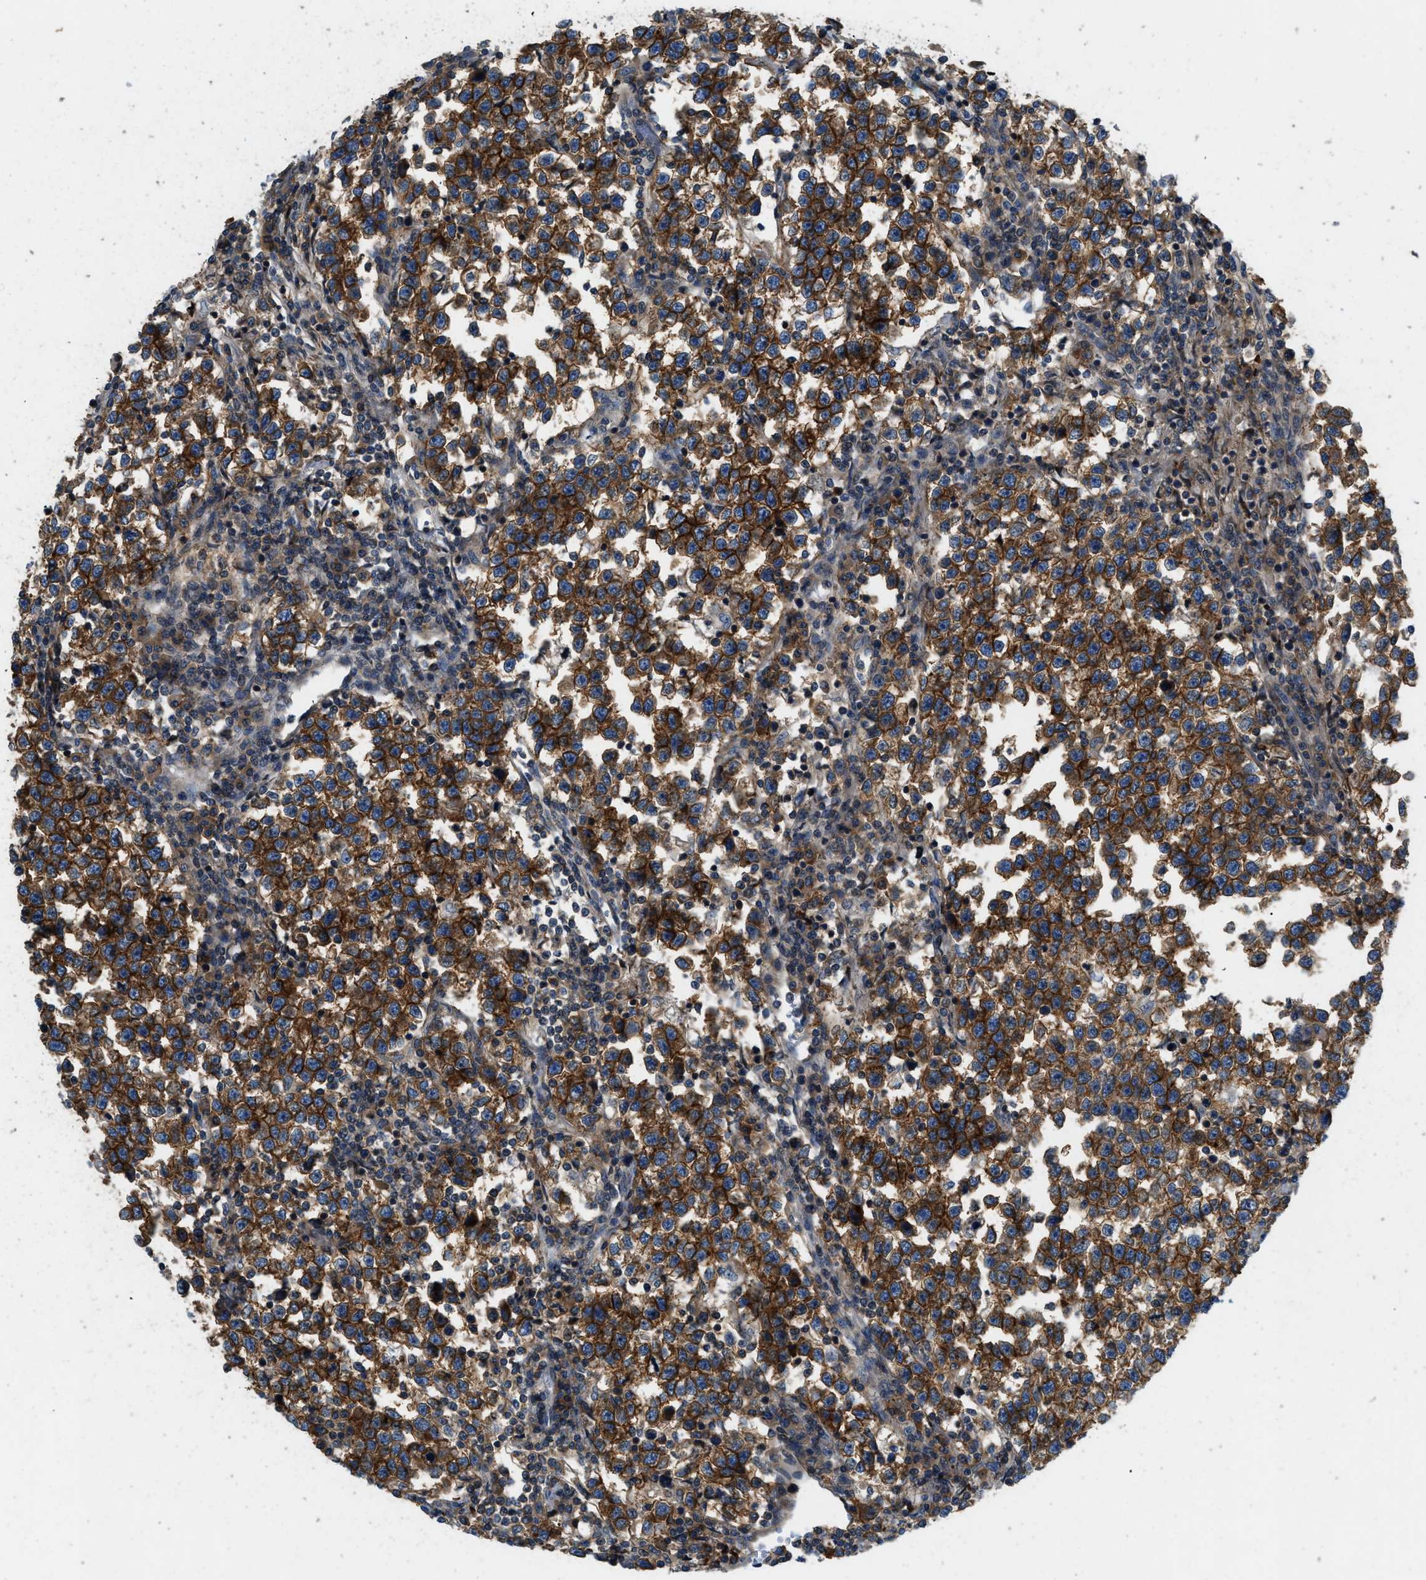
{"staining": {"intensity": "strong", "quantity": ">75%", "location": "cytoplasmic/membranous"}, "tissue": "testis cancer", "cell_type": "Tumor cells", "image_type": "cancer", "snomed": [{"axis": "morphology", "description": "Normal tissue, NOS"}, {"axis": "morphology", "description": "Seminoma, NOS"}, {"axis": "topography", "description": "Testis"}], "caption": "High-power microscopy captured an IHC photomicrograph of testis cancer, revealing strong cytoplasmic/membranous positivity in approximately >75% of tumor cells.", "gene": "CNNM3", "patient": {"sex": "male", "age": 43}}